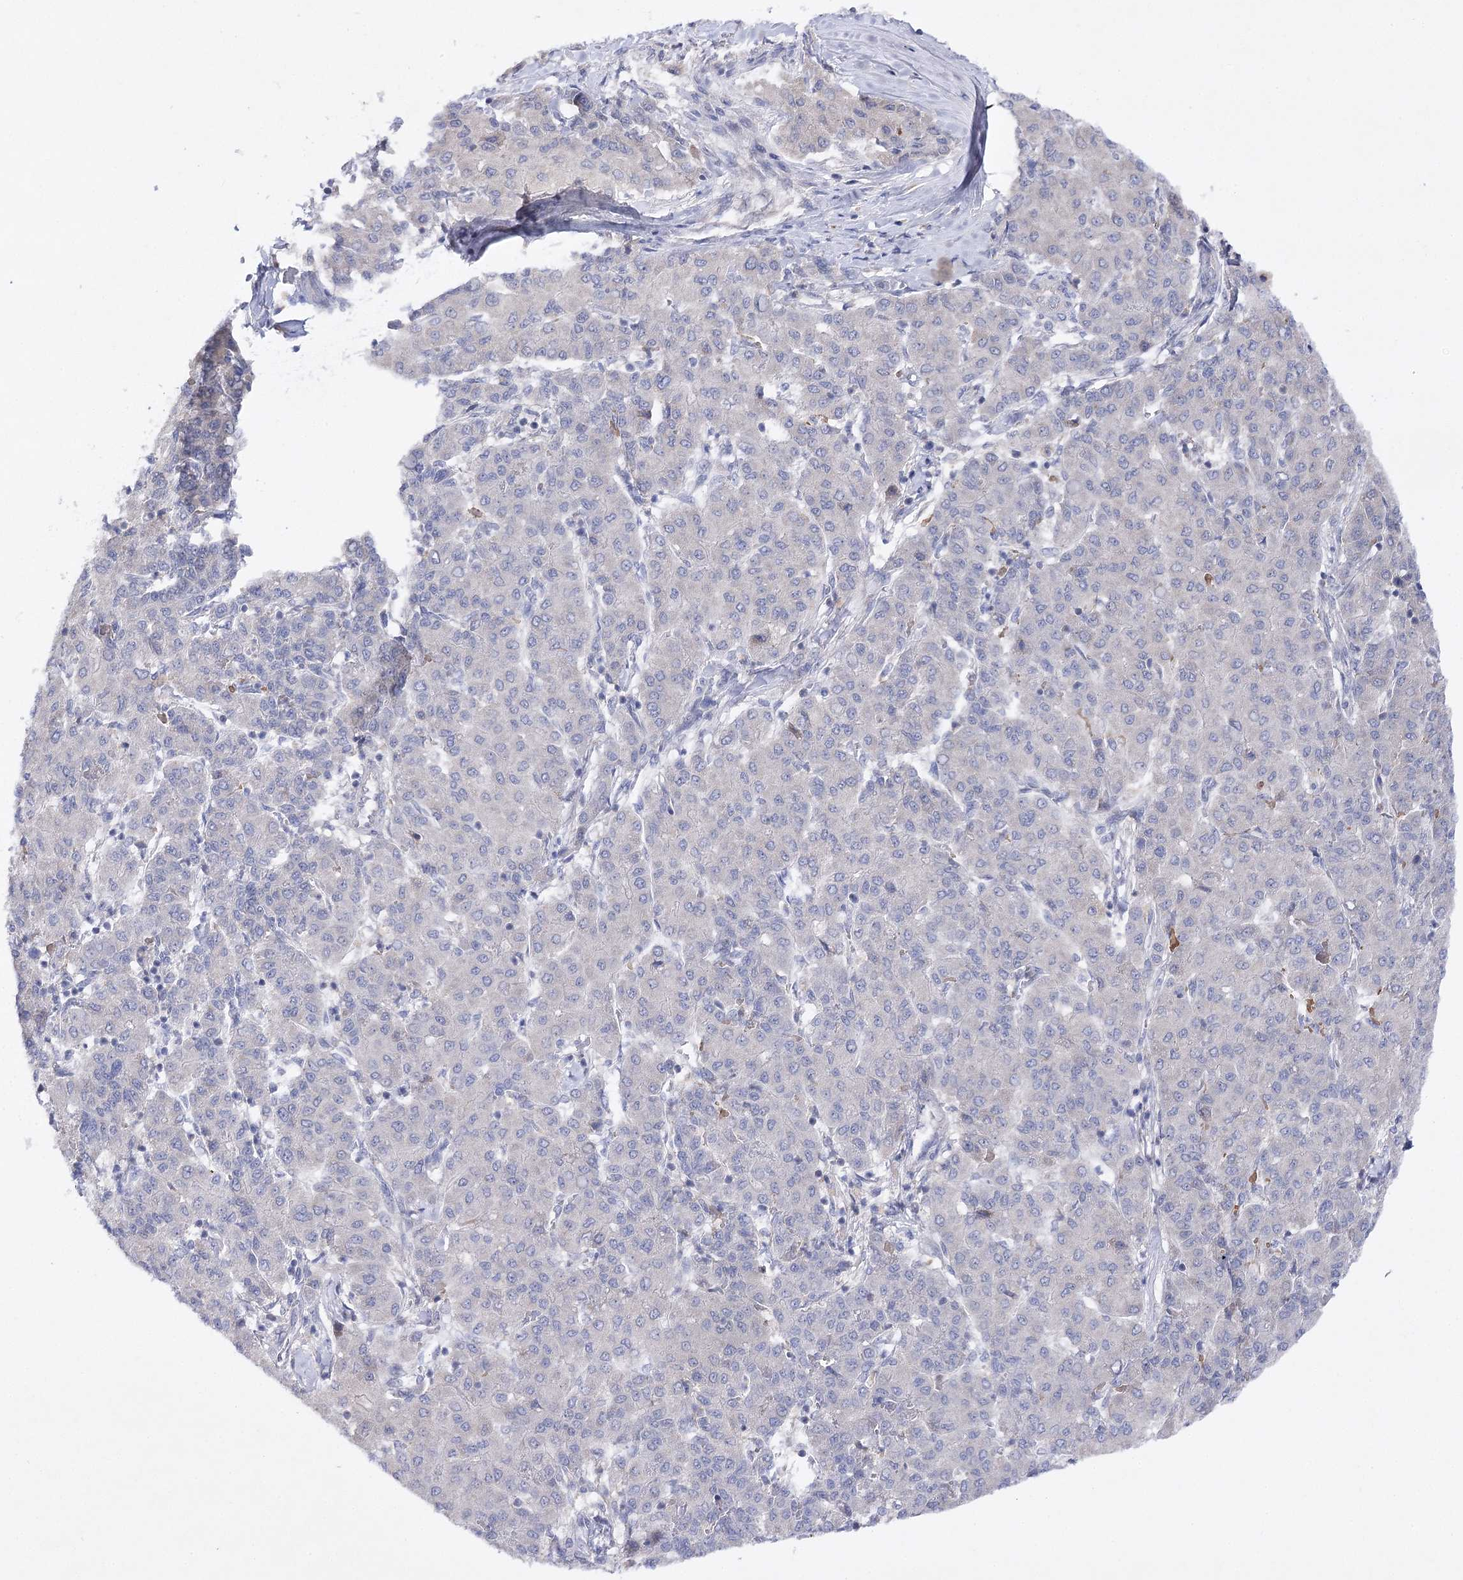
{"staining": {"intensity": "negative", "quantity": "none", "location": "none"}, "tissue": "liver cancer", "cell_type": "Tumor cells", "image_type": "cancer", "snomed": [{"axis": "morphology", "description": "Carcinoma, Hepatocellular, NOS"}, {"axis": "topography", "description": "Liver"}], "caption": "IHC micrograph of neoplastic tissue: human liver hepatocellular carcinoma stained with DAB (3,3'-diaminobenzidine) displays no significant protein expression in tumor cells. (DAB (3,3'-diaminobenzidine) IHC, high magnification).", "gene": "BCR", "patient": {"sex": "male", "age": 65}}